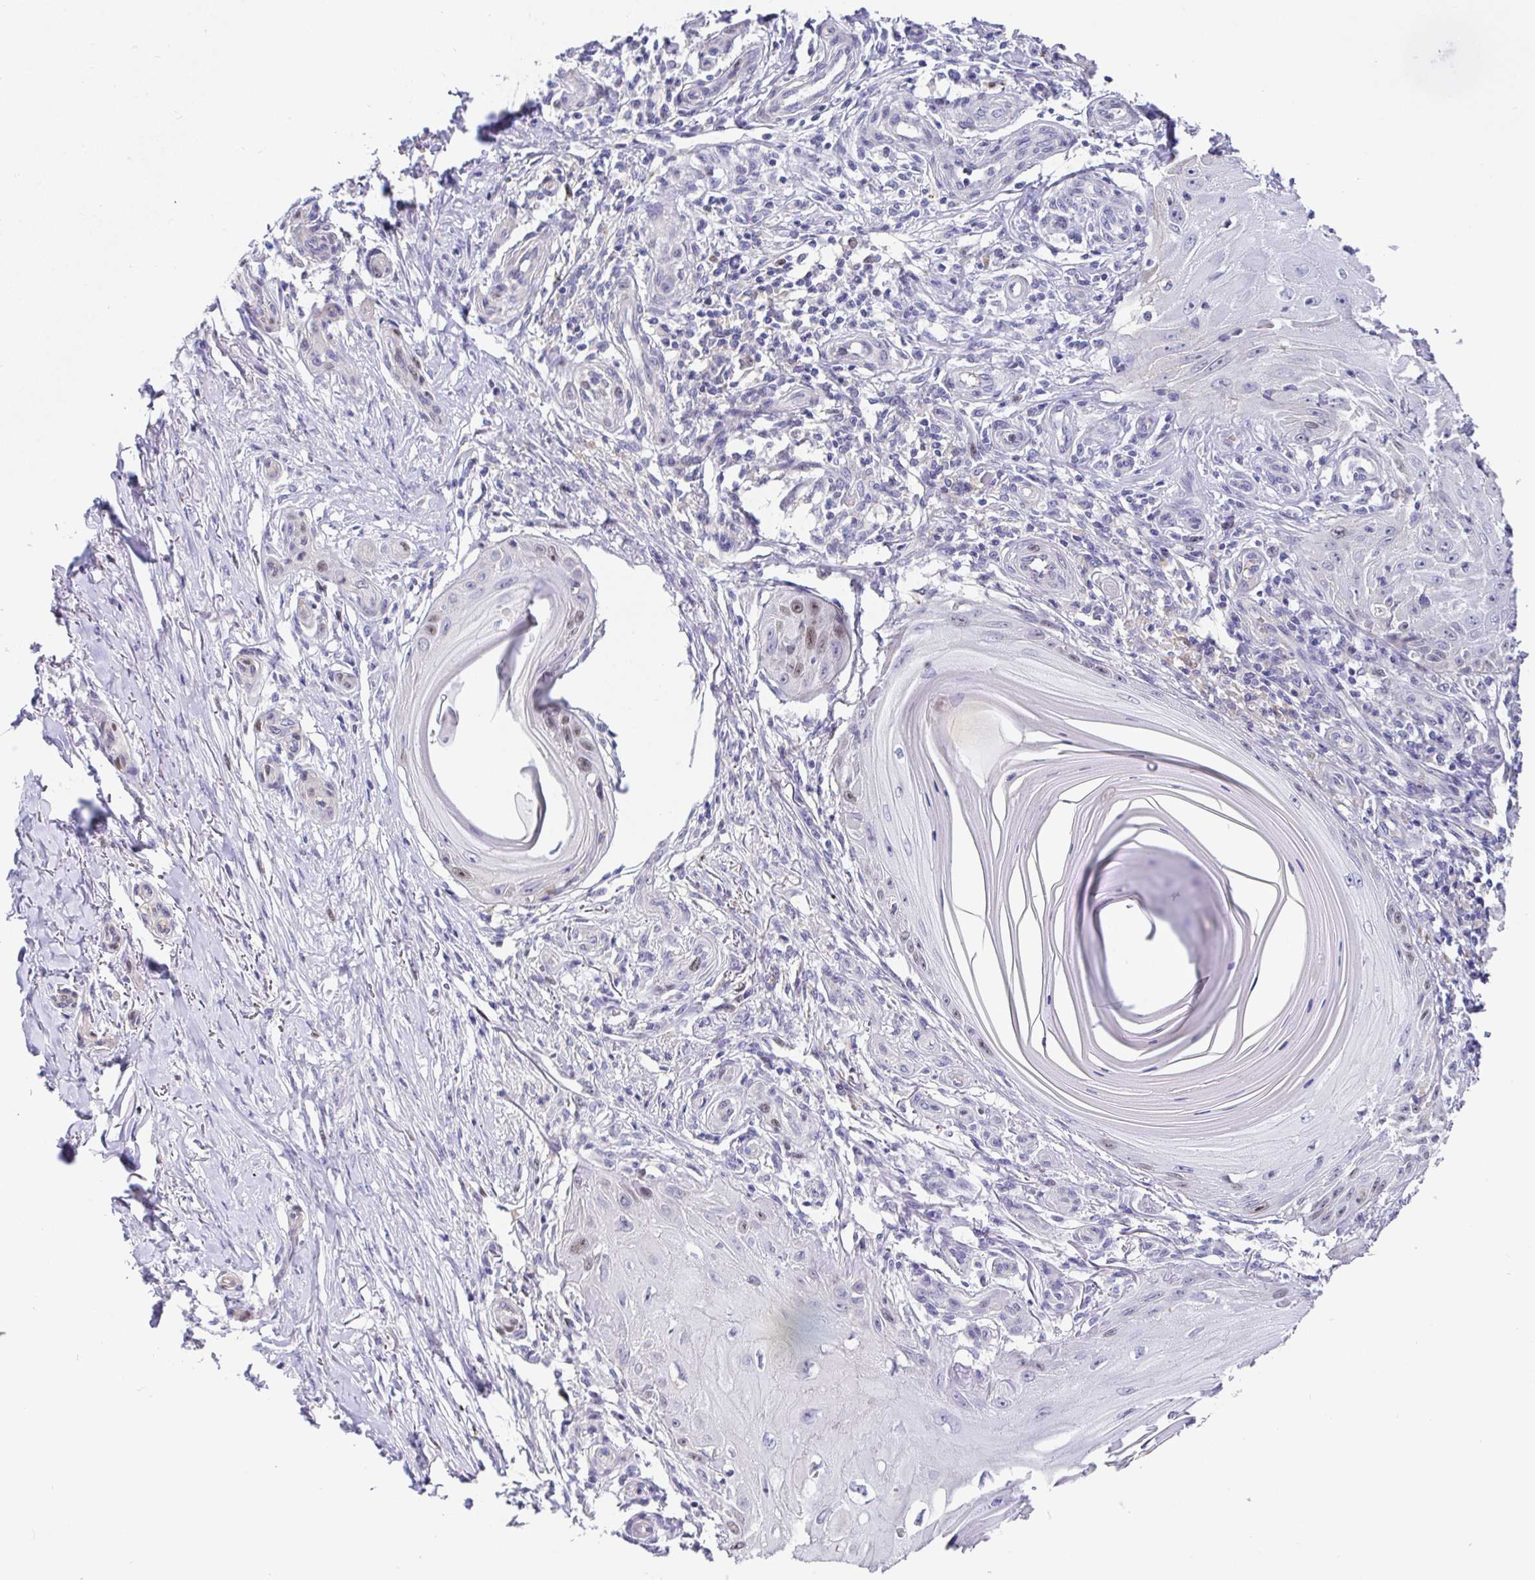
{"staining": {"intensity": "weak", "quantity": "<25%", "location": "nuclear"}, "tissue": "skin cancer", "cell_type": "Tumor cells", "image_type": "cancer", "snomed": [{"axis": "morphology", "description": "Squamous cell carcinoma, NOS"}, {"axis": "topography", "description": "Skin"}], "caption": "DAB (3,3'-diaminobenzidine) immunohistochemical staining of human skin squamous cell carcinoma displays no significant positivity in tumor cells.", "gene": "TIMELESS", "patient": {"sex": "female", "age": 77}}